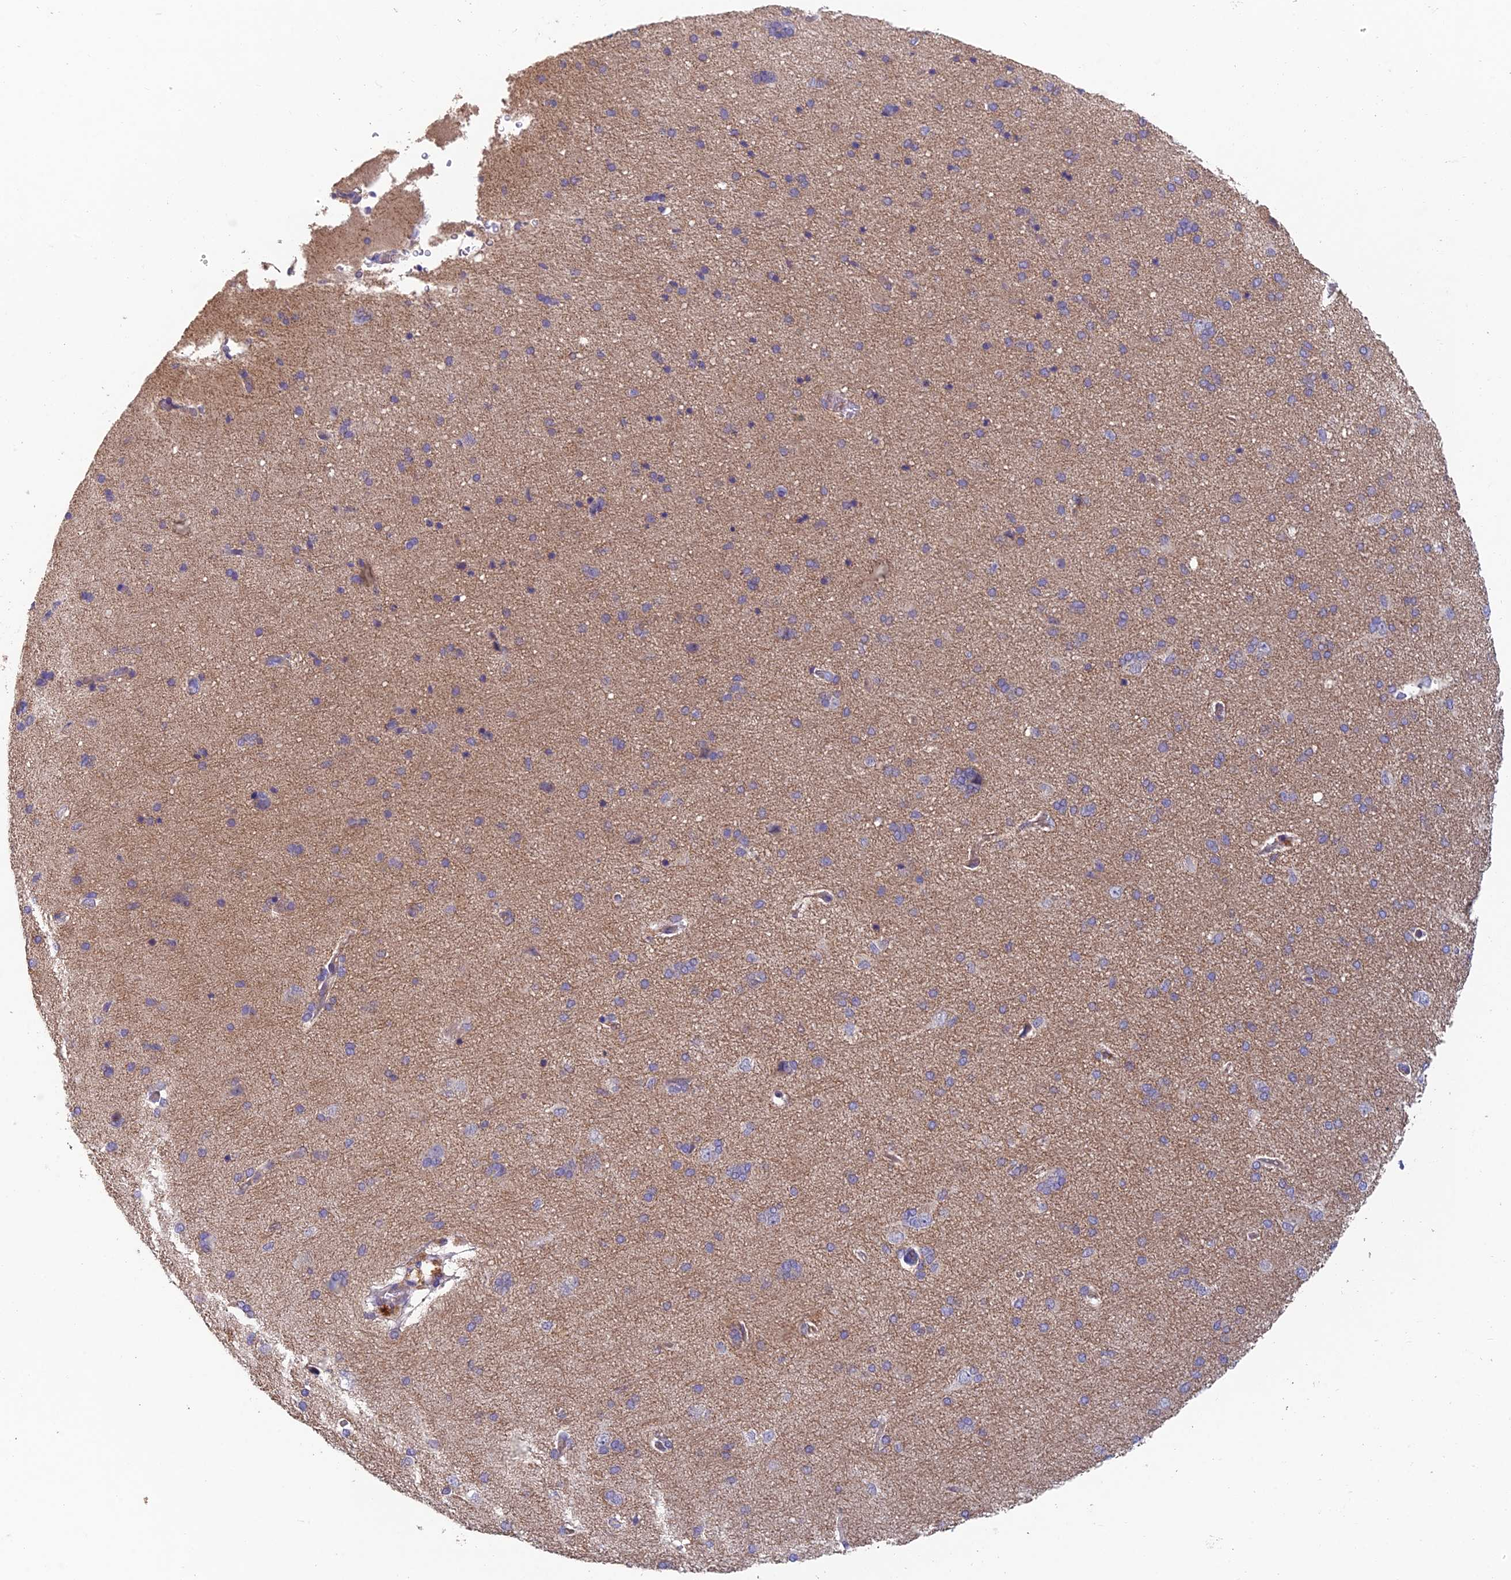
{"staining": {"intensity": "negative", "quantity": "none", "location": "none"}, "tissue": "cerebral cortex", "cell_type": "Endothelial cells", "image_type": "normal", "snomed": [{"axis": "morphology", "description": "Normal tissue, NOS"}, {"axis": "topography", "description": "Cerebral cortex"}], "caption": "High magnification brightfield microscopy of benign cerebral cortex stained with DAB (3,3'-diaminobenzidine) (brown) and counterstained with hematoxylin (blue): endothelial cells show no significant positivity.", "gene": "ADAMTS13", "patient": {"sex": "male", "age": 62}}